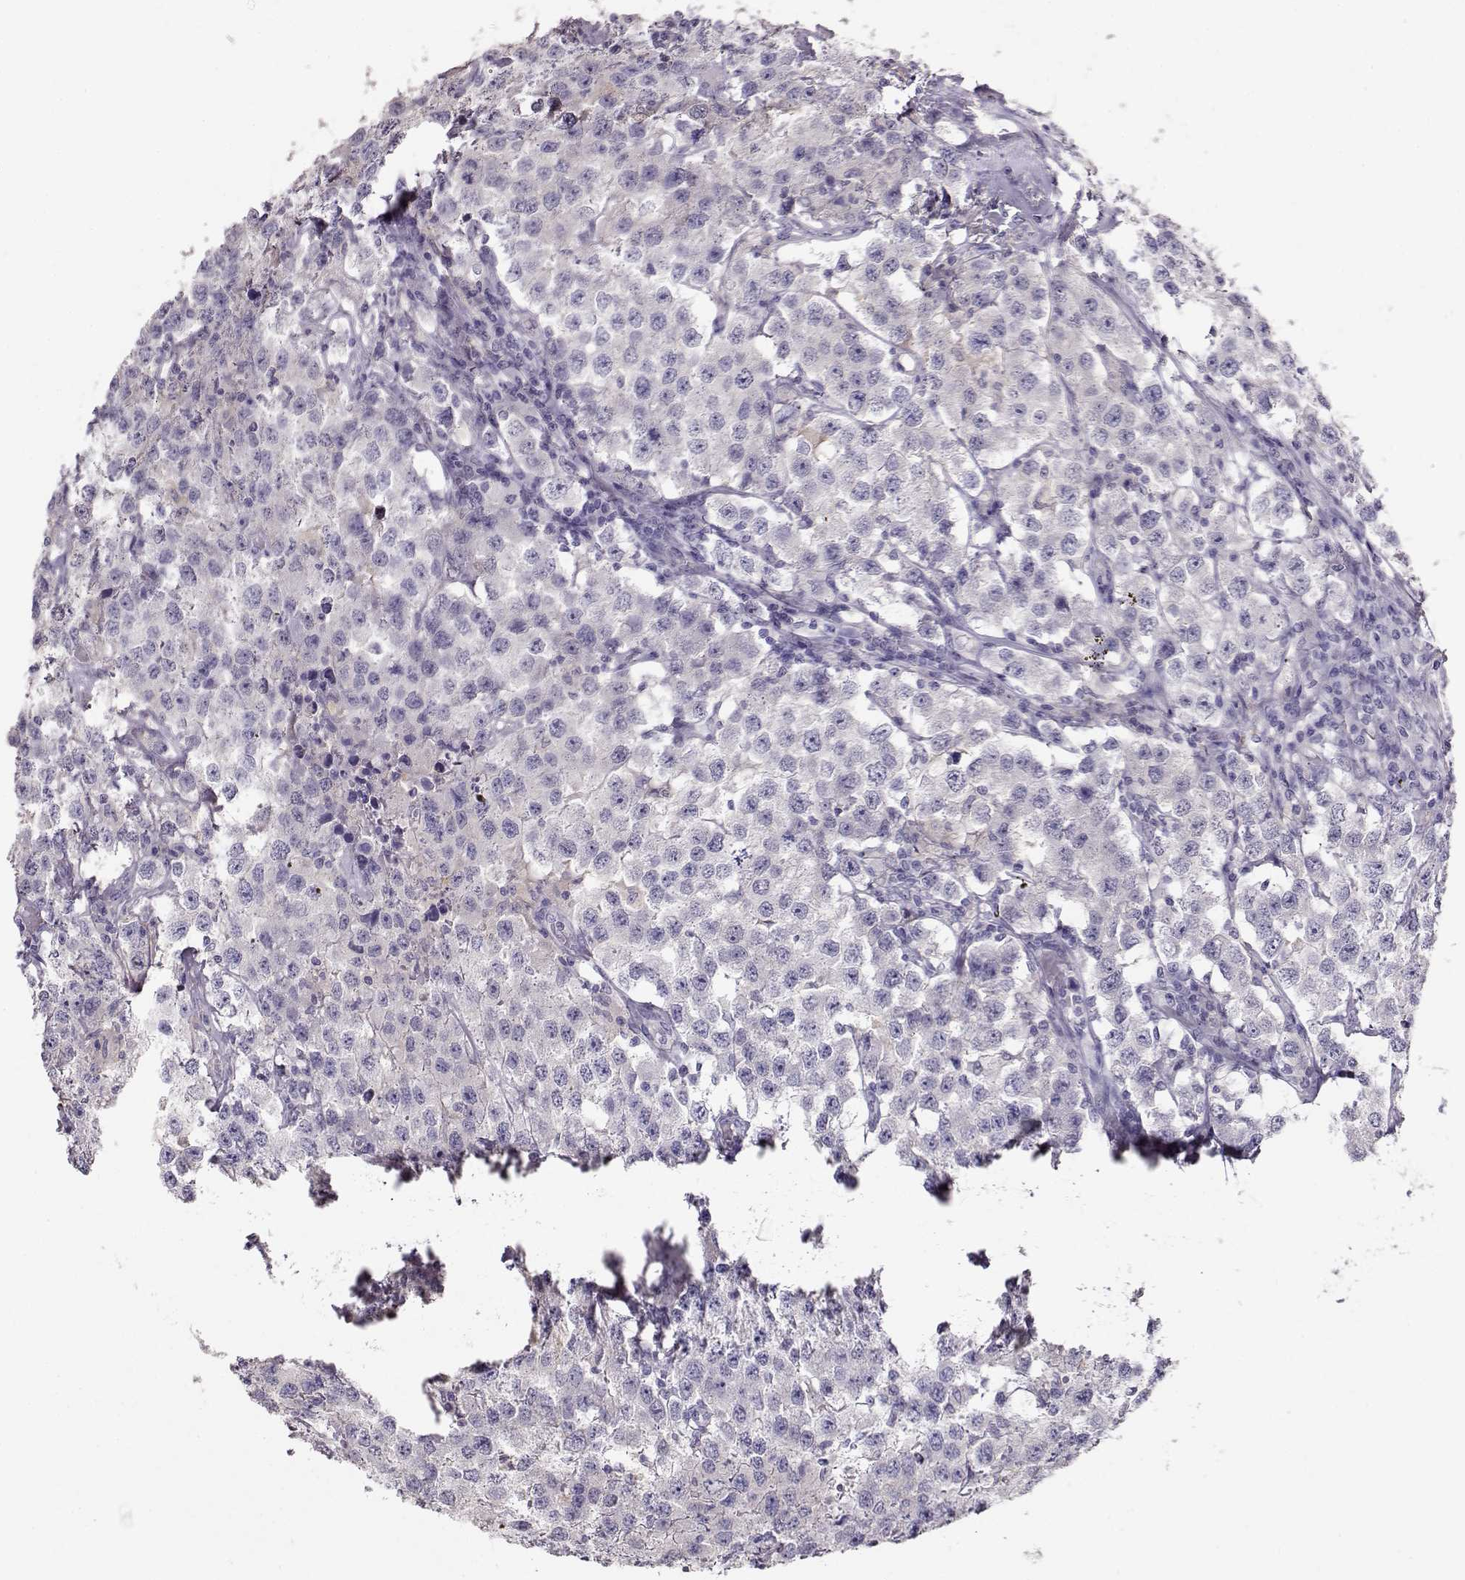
{"staining": {"intensity": "negative", "quantity": "none", "location": "none"}, "tissue": "testis cancer", "cell_type": "Tumor cells", "image_type": "cancer", "snomed": [{"axis": "morphology", "description": "Seminoma, NOS"}, {"axis": "topography", "description": "Testis"}], "caption": "This is an immunohistochemistry image of human testis cancer (seminoma). There is no expression in tumor cells.", "gene": "NDRG4", "patient": {"sex": "male", "age": 52}}